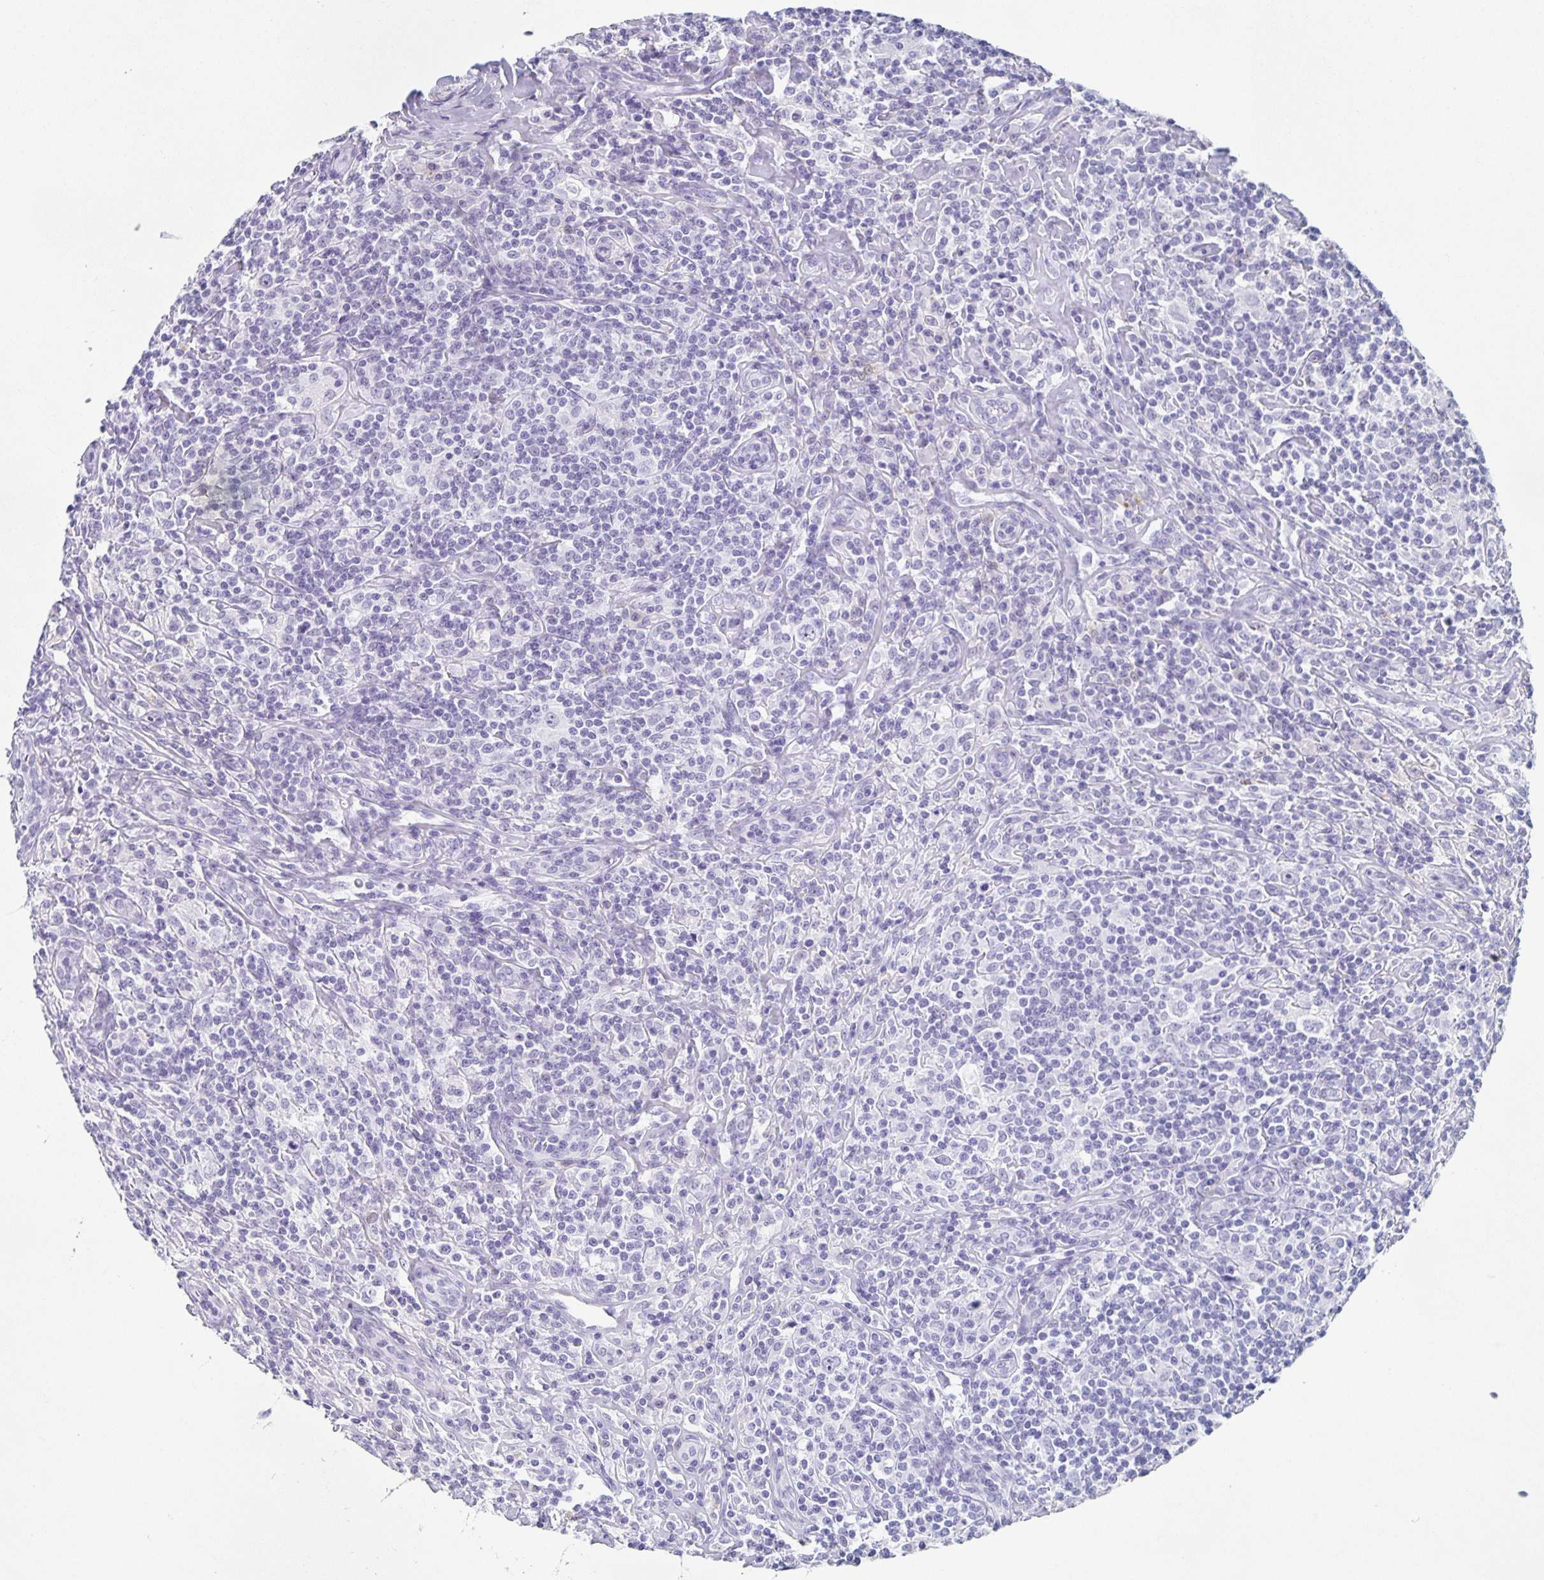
{"staining": {"intensity": "negative", "quantity": "none", "location": "none"}, "tissue": "lymphoma", "cell_type": "Tumor cells", "image_type": "cancer", "snomed": [{"axis": "morphology", "description": "Hodgkin's disease, NOS"}, {"axis": "morphology", "description": "Hodgkin's lymphoma, nodular sclerosis"}, {"axis": "topography", "description": "Lymph node"}], "caption": "Tumor cells show no significant protein positivity in Hodgkin's lymphoma, nodular sclerosis. (Brightfield microscopy of DAB immunohistochemistry at high magnification).", "gene": "TPPP", "patient": {"sex": "female", "age": 10}}